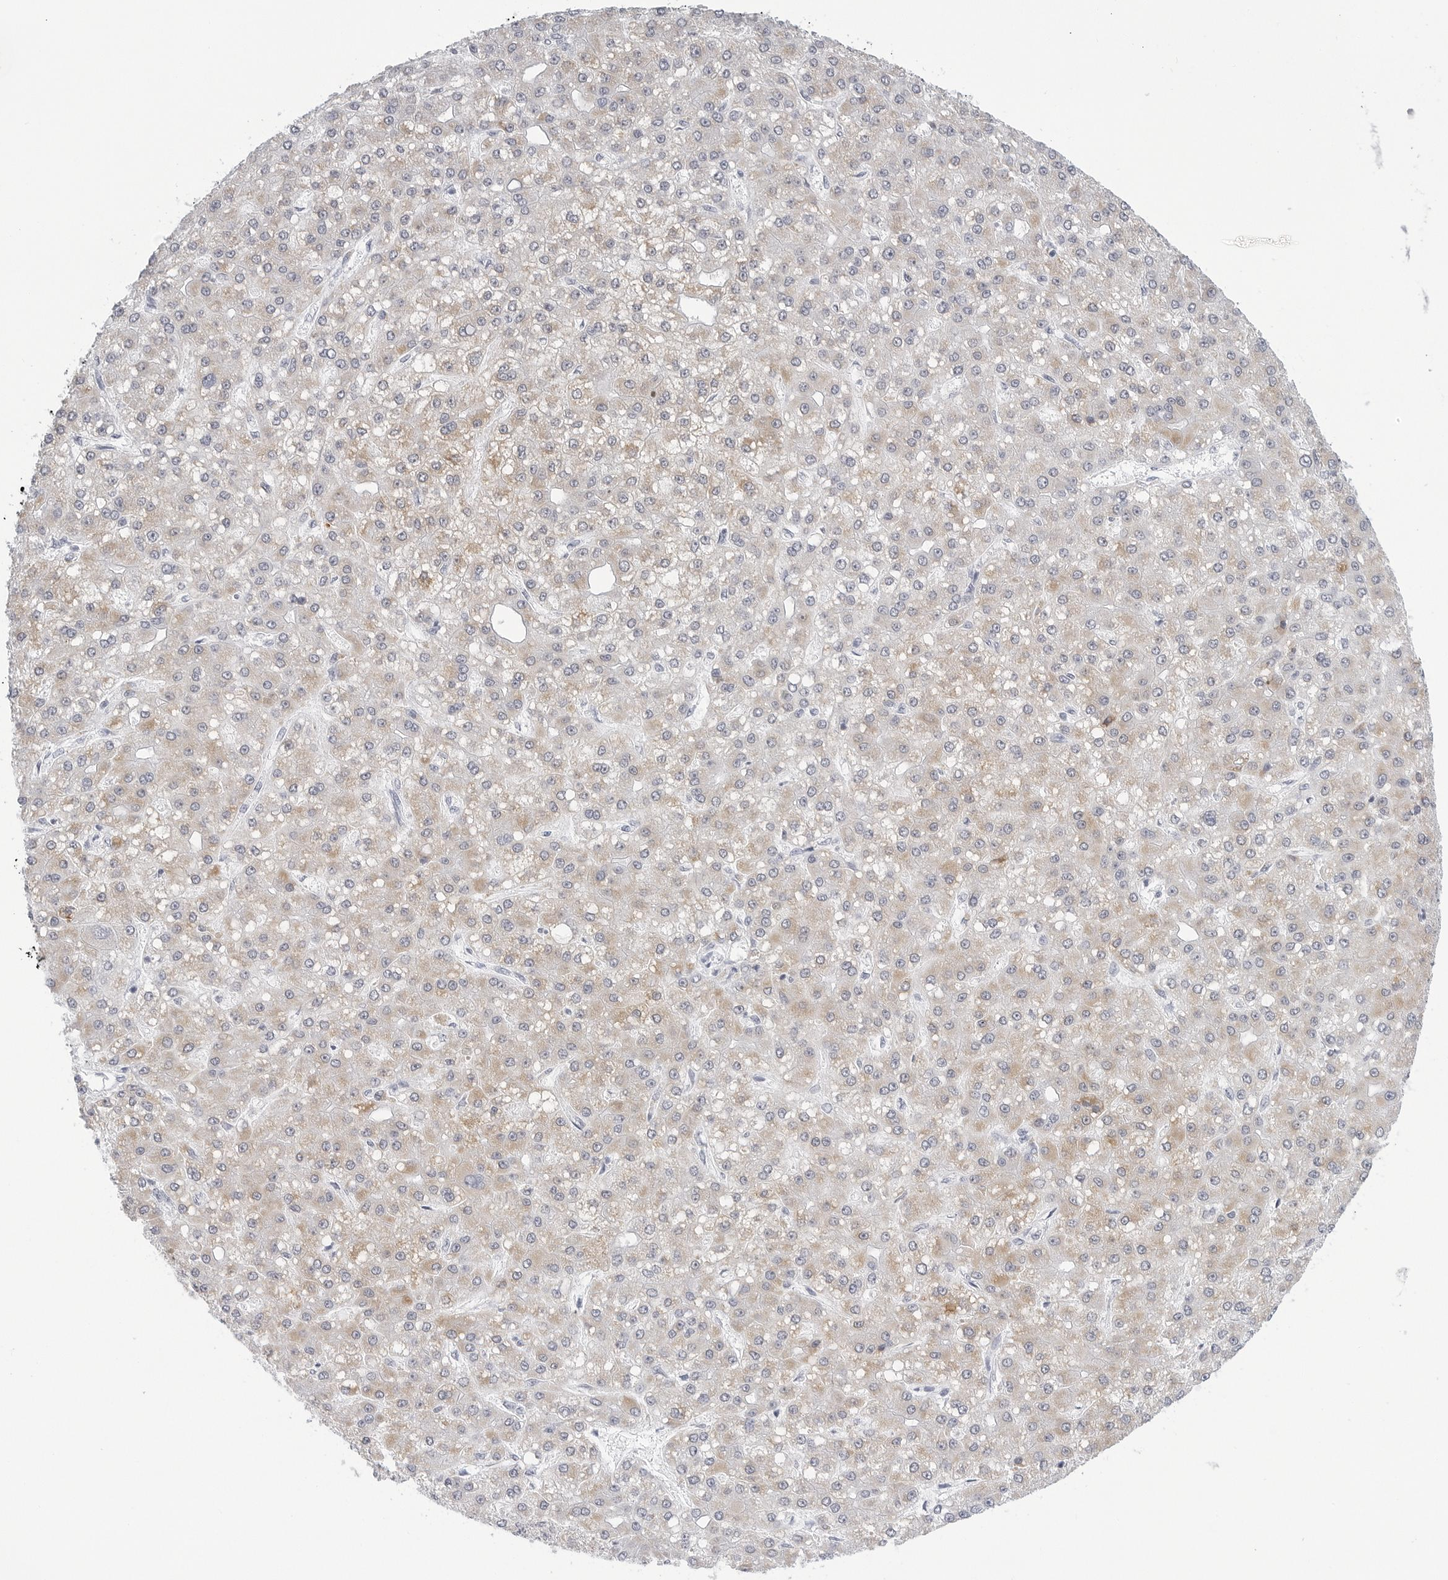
{"staining": {"intensity": "weak", "quantity": ">75%", "location": "cytoplasmic/membranous"}, "tissue": "liver cancer", "cell_type": "Tumor cells", "image_type": "cancer", "snomed": [{"axis": "morphology", "description": "Carcinoma, Hepatocellular, NOS"}, {"axis": "topography", "description": "Liver"}], "caption": "Weak cytoplasmic/membranous protein positivity is identified in about >75% of tumor cells in hepatocellular carcinoma (liver).", "gene": "HSPB7", "patient": {"sex": "male", "age": 67}}